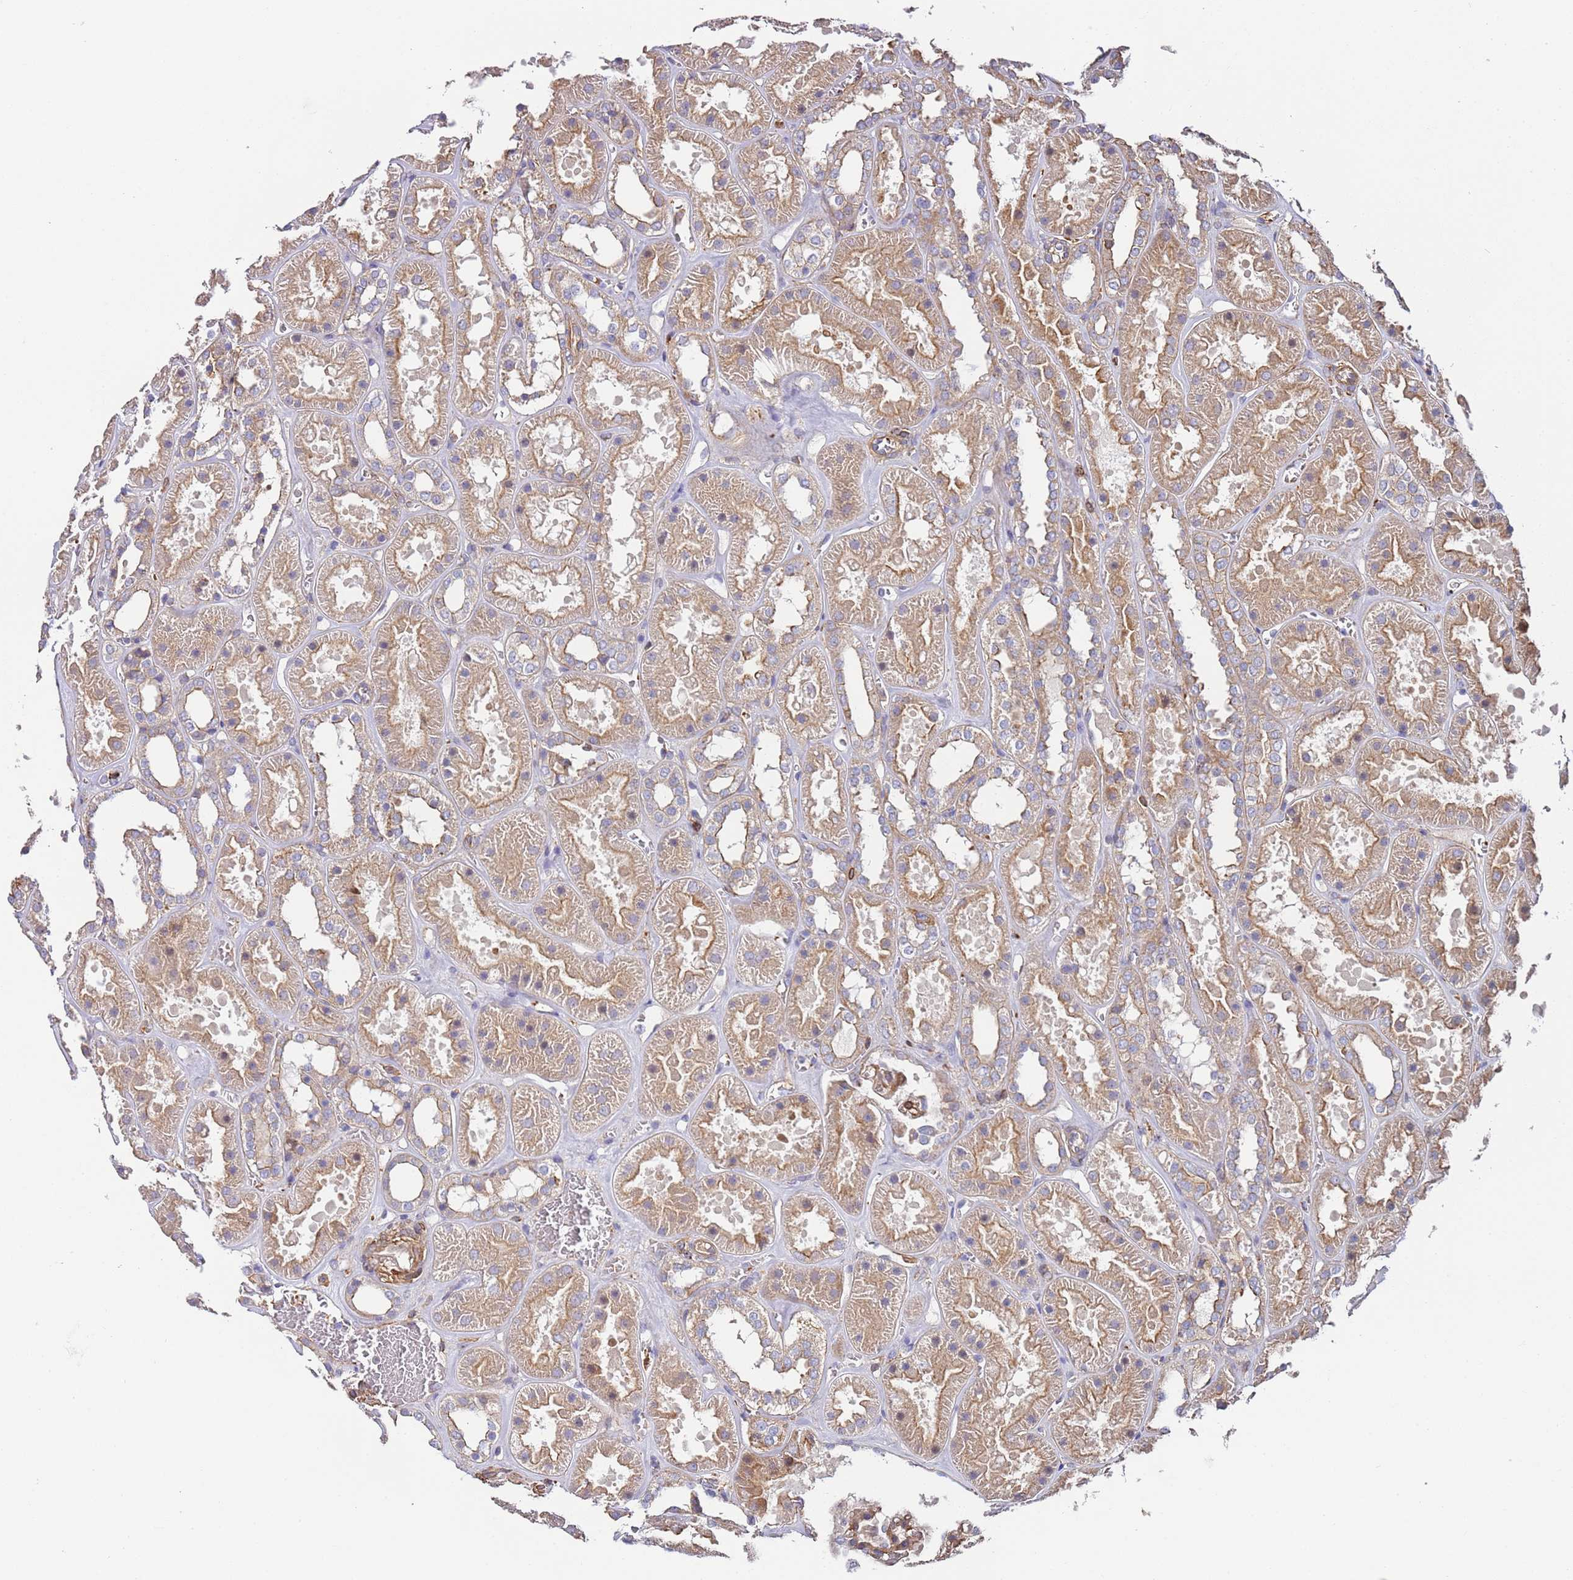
{"staining": {"intensity": "weak", "quantity": ">75%", "location": "cytoplasmic/membranous"}, "tissue": "kidney", "cell_type": "Cells in glomeruli", "image_type": "normal", "snomed": [{"axis": "morphology", "description": "Normal tissue, NOS"}, {"axis": "topography", "description": "Kidney"}], "caption": "This histopathology image reveals immunohistochemistry staining of unremarkable kidney, with low weak cytoplasmic/membranous expression in approximately >75% of cells in glomeruli.", "gene": "CYP2U1", "patient": {"sex": "female", "age": 41}}